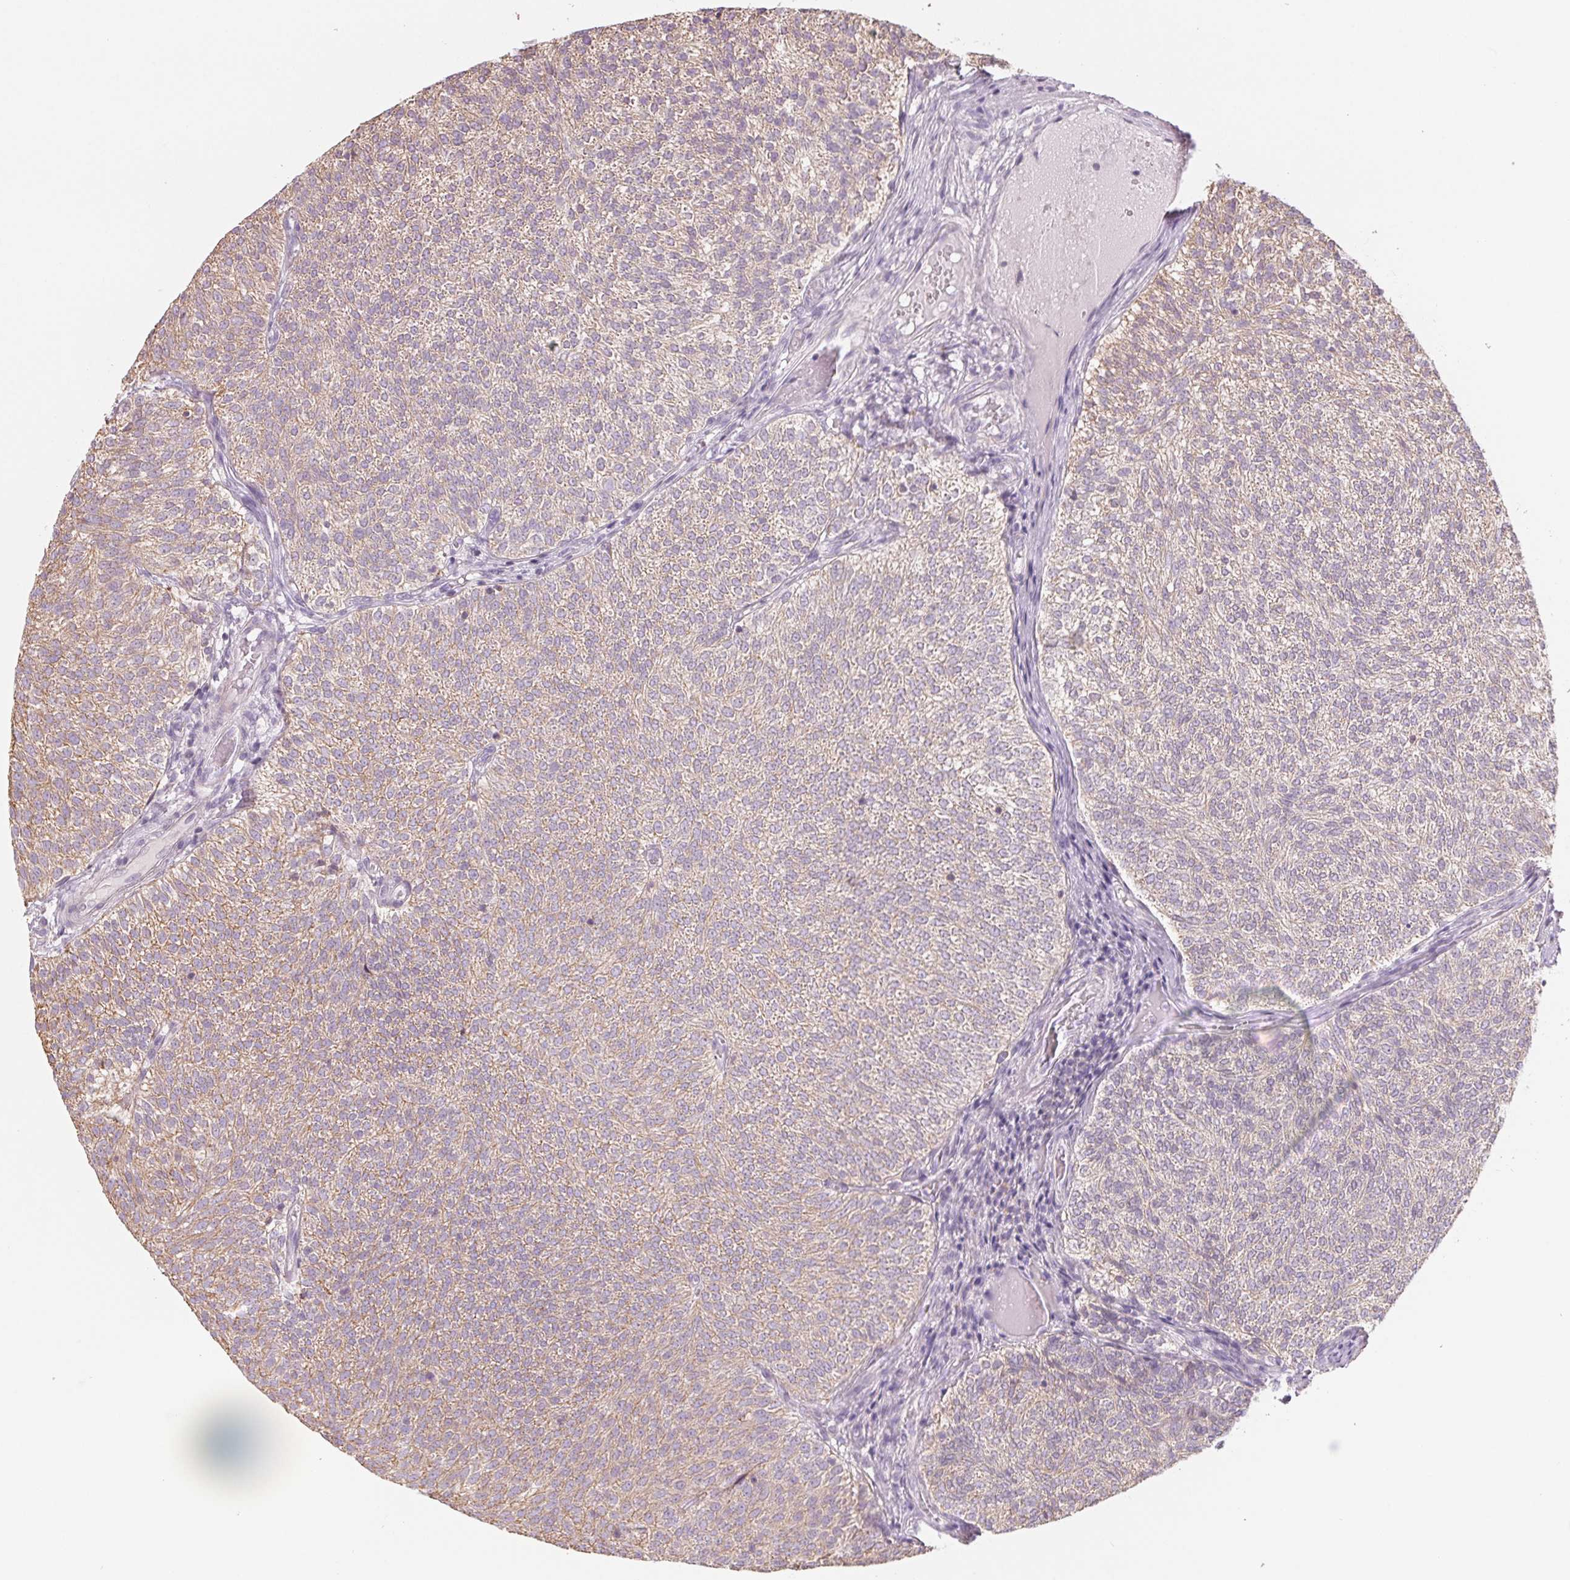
{"staining": {"intensity": "weak", "quantity": ">75%", "location": "cytoplasmic/membranous"}, "tissue": "urothelial cancer", "cell_type": "Tumor cells", "image_type": "cancer", "snomed": [{"axis": "morphology", "description": "Urothelial carcinoma, Low grade"}, {"axis": "topography", "description": "Urinary bladder"}], "caption": "Urothelial cancer stained for a protein reveals weak cytoplasmic/membranous positivity in tumor cells.", "gene": "VTCN1", "patient": {"sex": "male", "age": 77}}